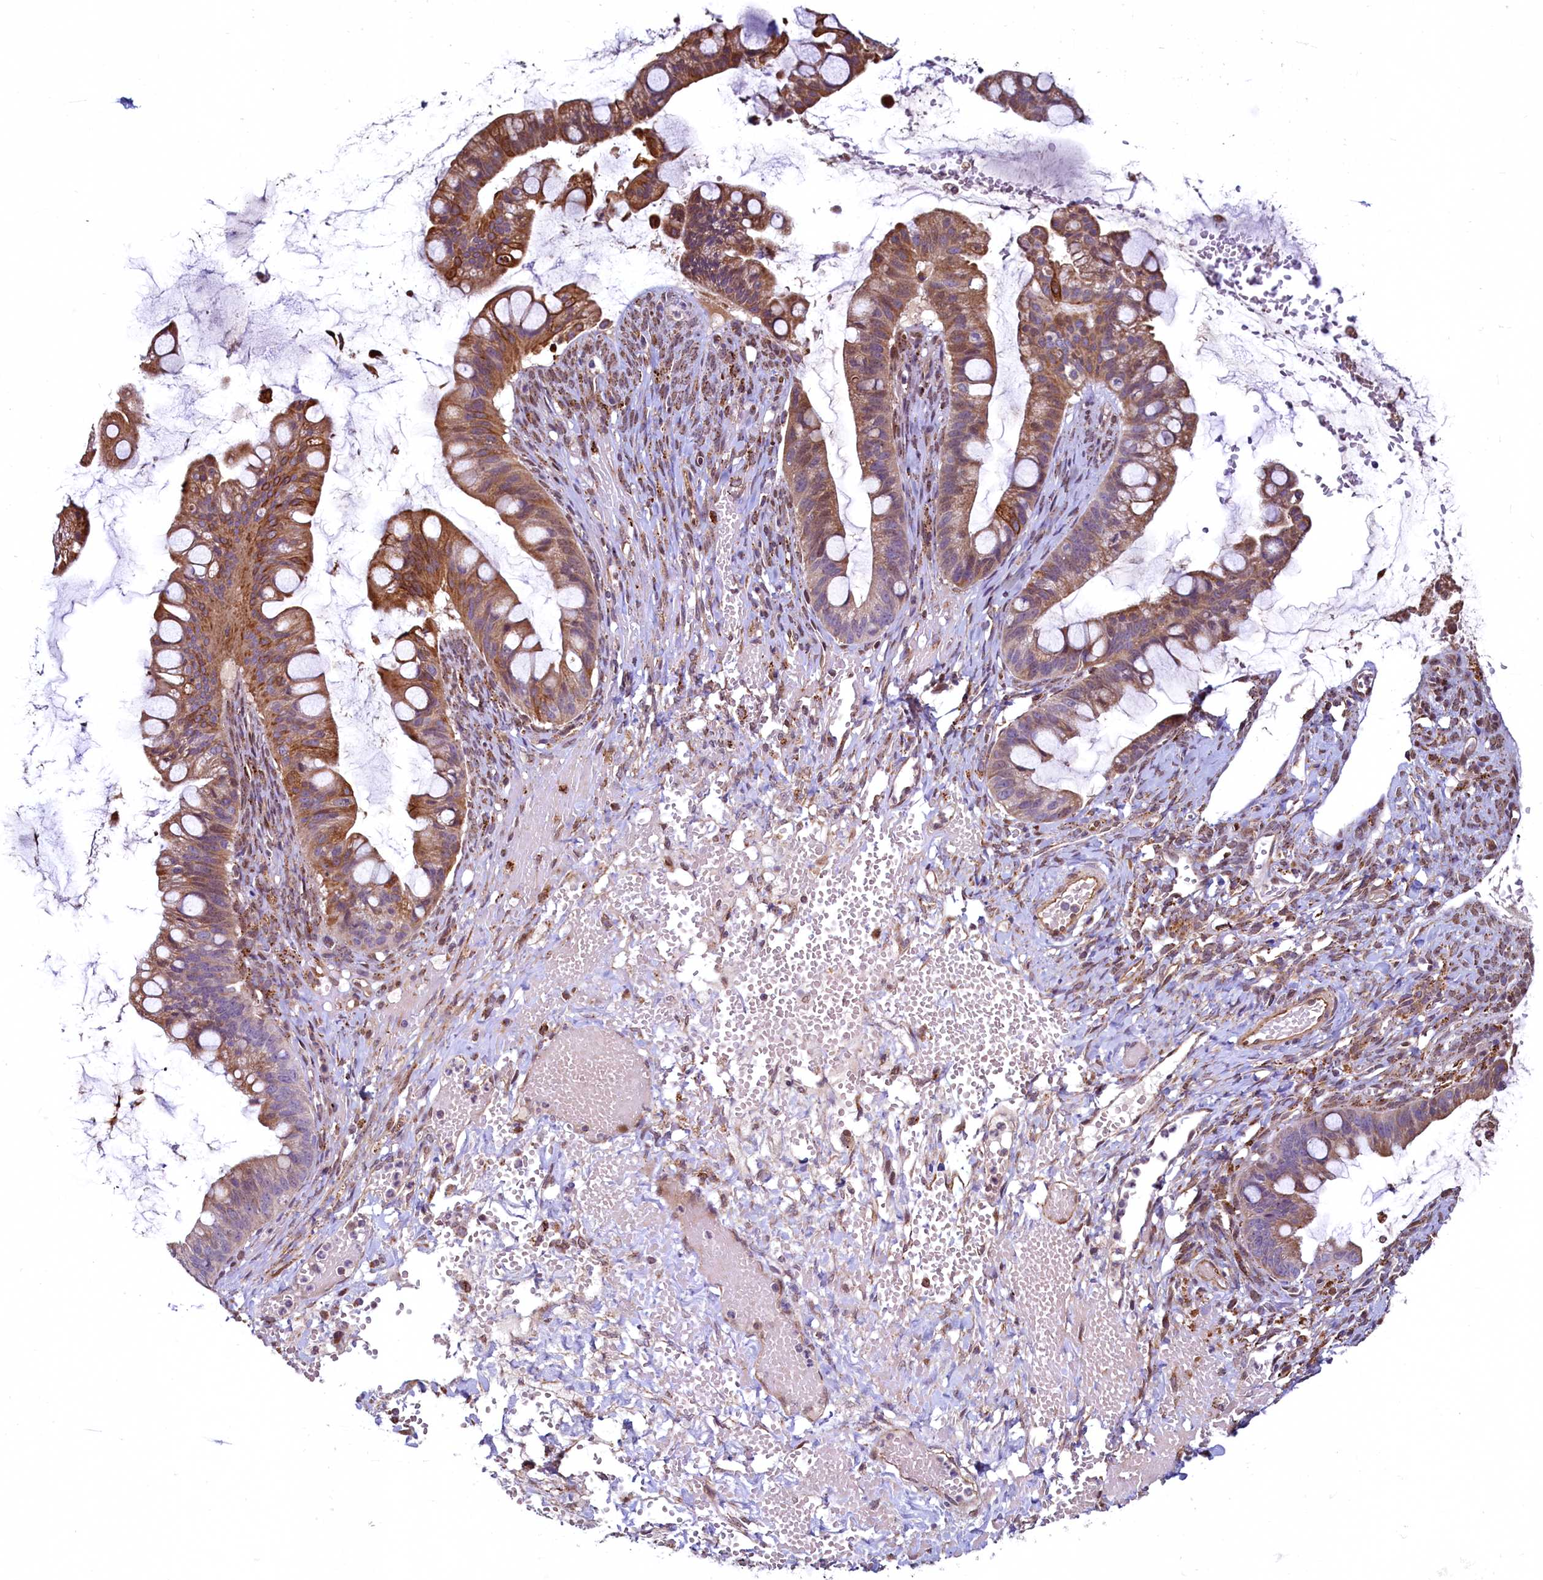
{"staining": {"intensity": "moderate", "quantity": ">75%", "location": "cytoplasmic/membranous"}, "tissue": "ovarian cancer", "cell_type": "Tumor cells", "image_type": "cancer", "snomed": [{"axis": "morphology", "description": "Cystadenocarcinoma, mucinous, NOS"}, {"axis": "topography", "description": "Ovary"}], "caption": "Ovarian cancer tissue exhibits moderate cytoplasmic/membranous staining in about >75% of tumor cells, visualized by immunohistochemistry. (Brightfield microscopy of DAB IHC at high magnification).", "gene": "ZNF577", "patient": {"sex": "female", "age": 73}}